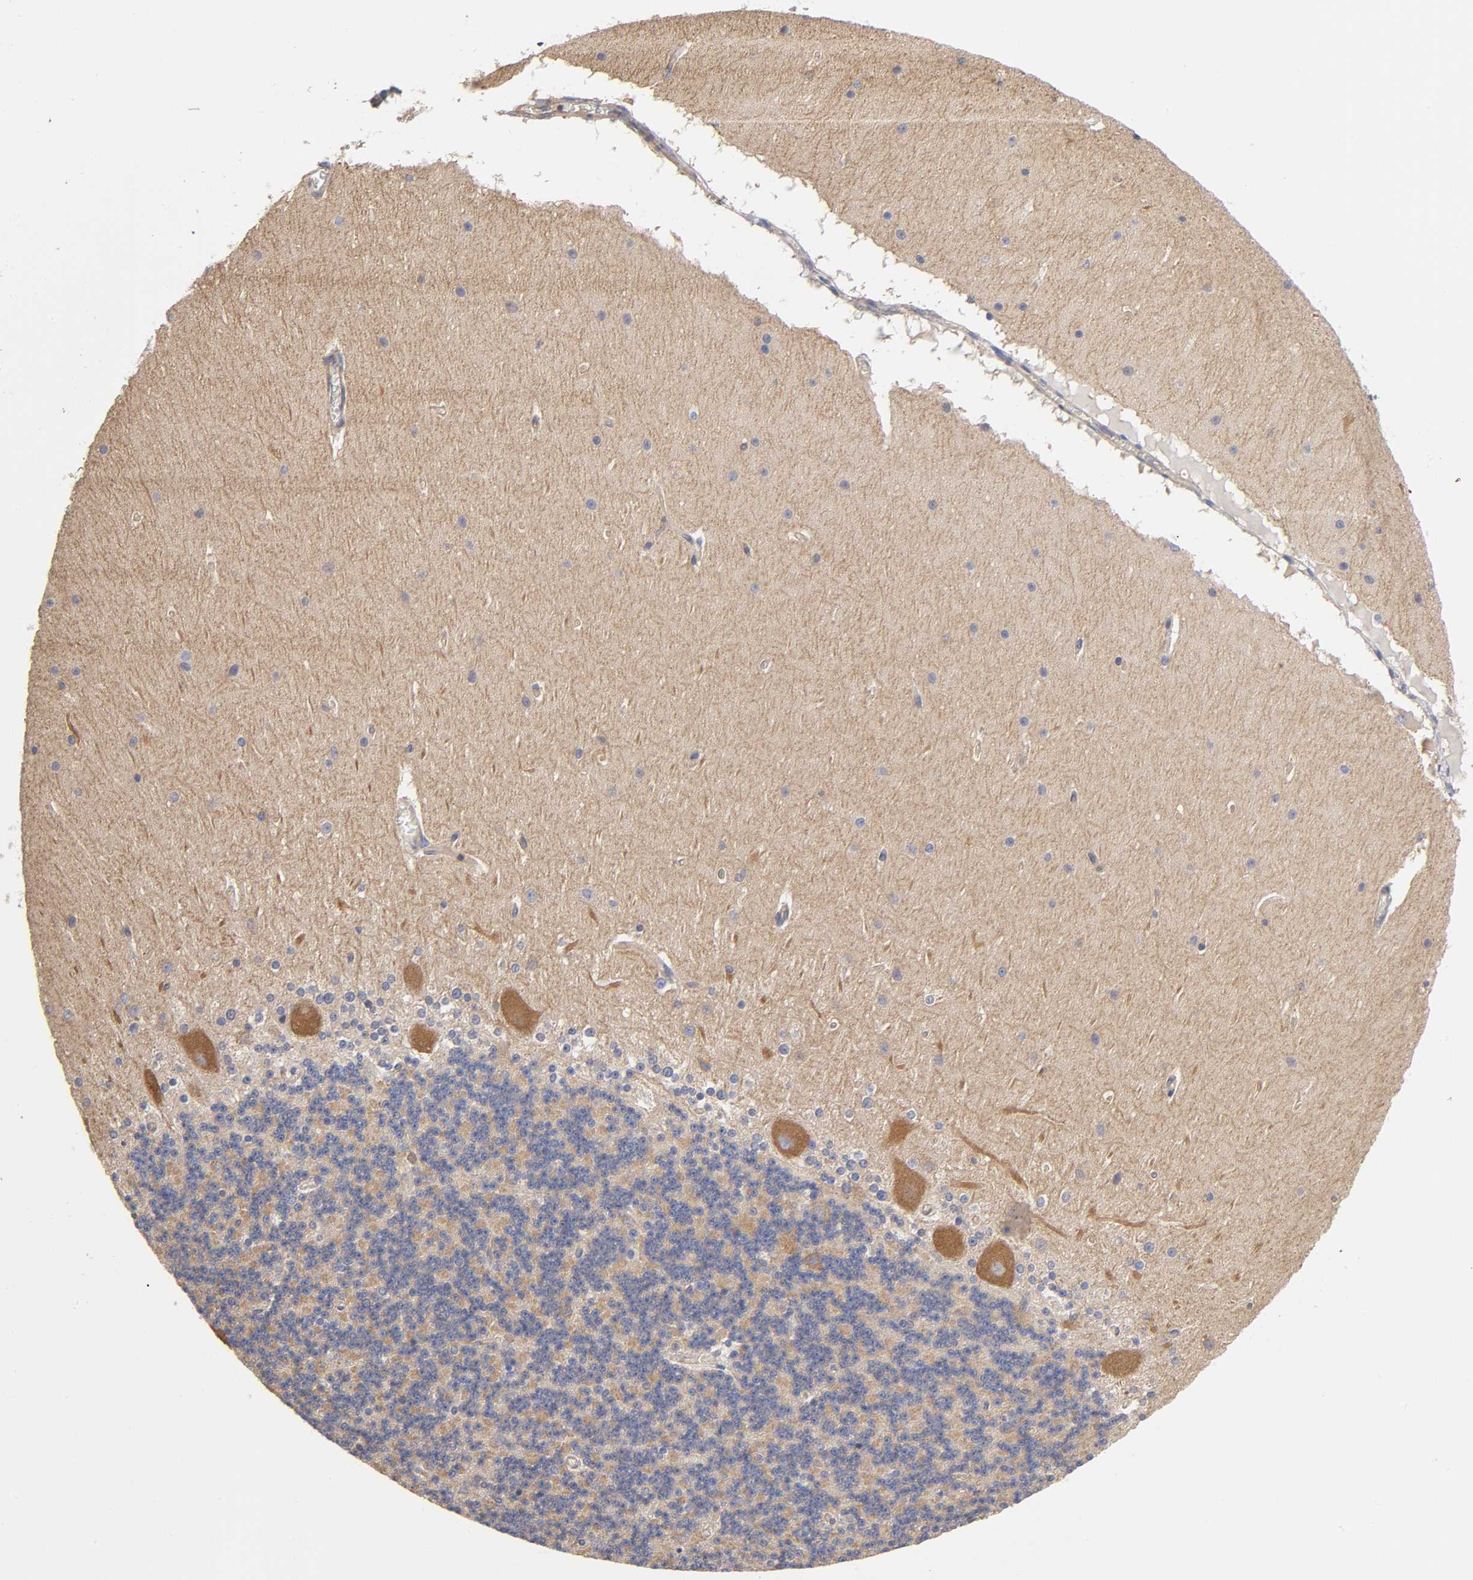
{"staining": {"intensity": "weak", "quantity": ">75%", "location": "cytoplasmic/membranous"}, "tissue": "cerebellum", "cell_type": "Cells in granular layer", "image_type": "normal", "snomed": [{"axis": "morphology", "description": "Normal tissue, NOS"}, {"axis": "topography", "description": "Cerebellum"}], "caption": "Weak cytoplasmic/membranous positivity for a protein is present in about >75% of cells in granular layer of unremarkable cerebellum using IHC.", "gene": "STRN3", "patient": {"sex": "female", "age": 19}}